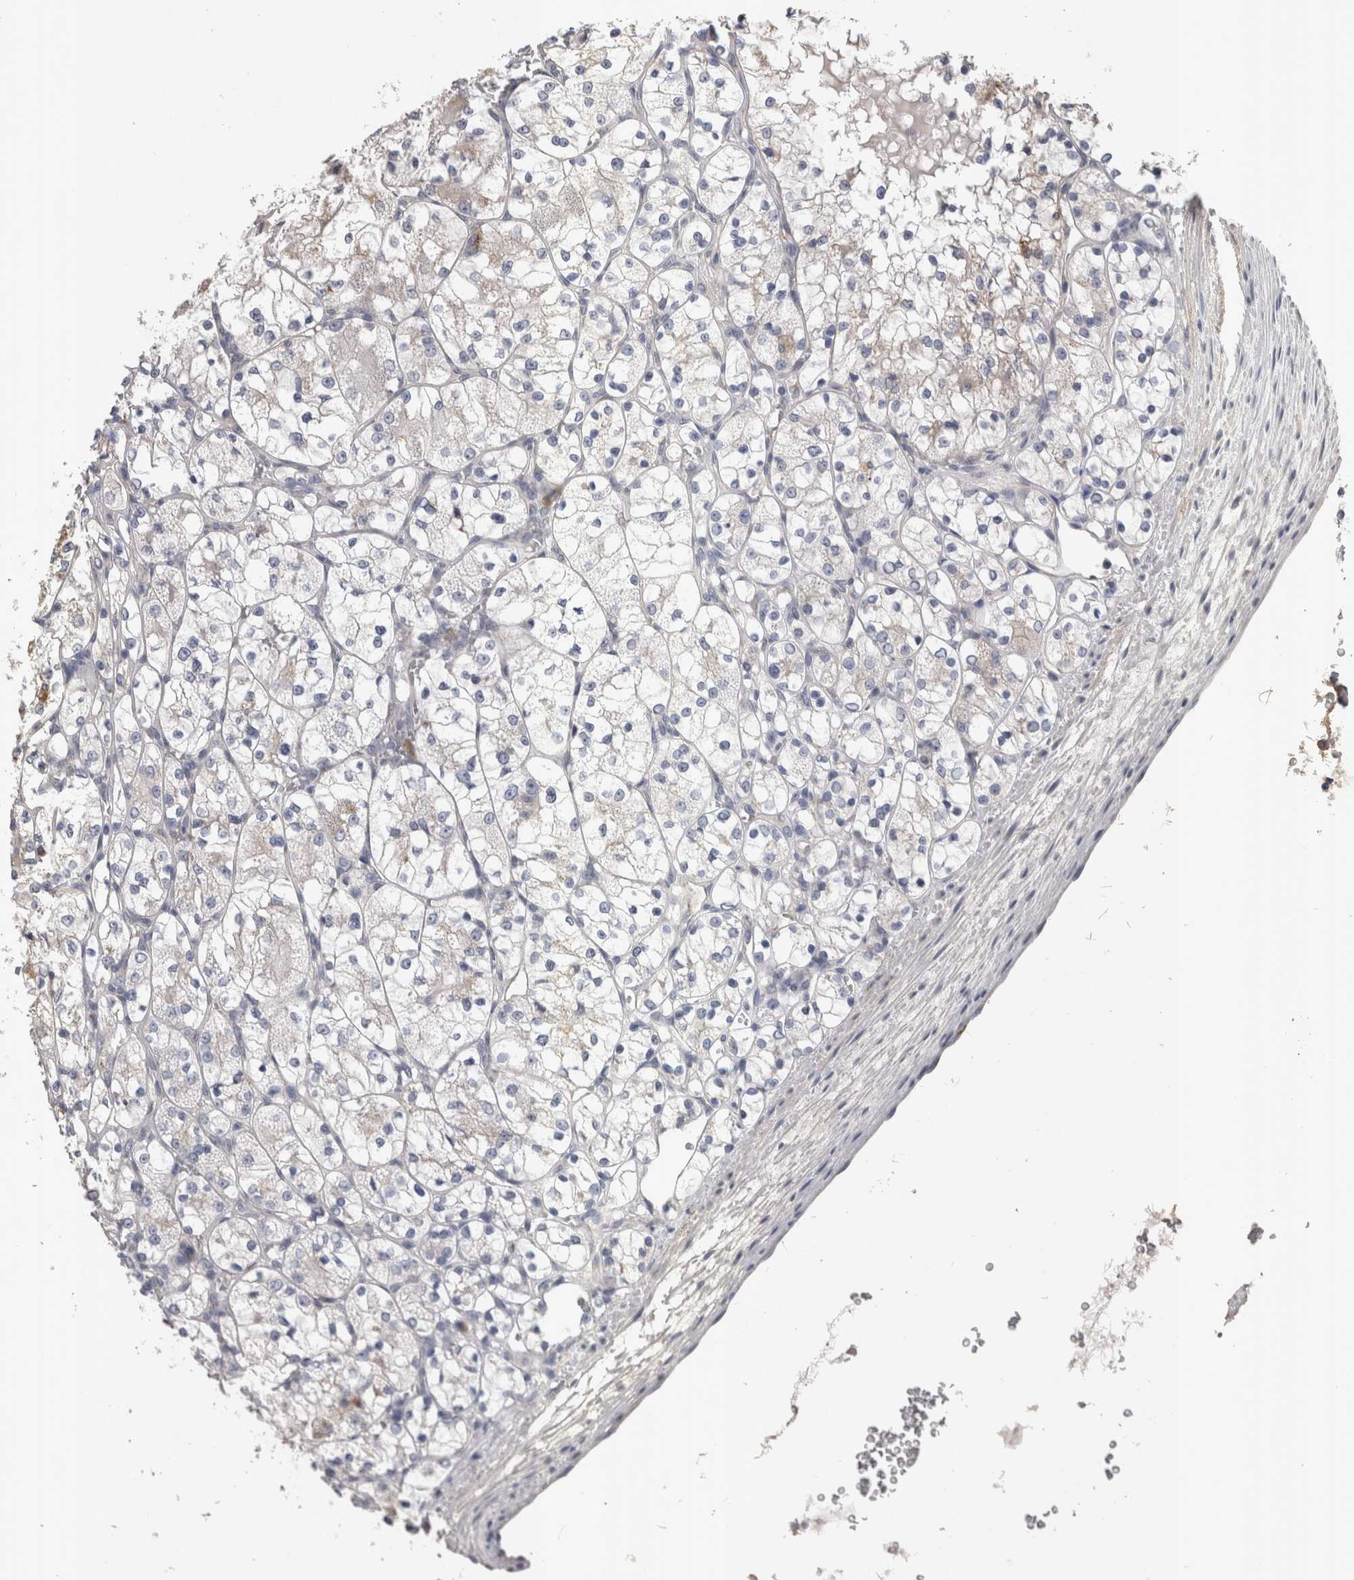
{"staining": {"intensity": "negative", "quantity": "none", "location": "none"}, "tissue": "renal cancer", "cell_type": "Tumor cells", "image_type": "cancer", "snomed": [{"axis": "morphology", "description": "Adenocarcinoma, NOS"}, {"axis": "topography", "description": "Kidney"}], "caption": "DAB (3,3'-diaminobenzidine) immunohistochemical staining of renal cancer (adenocarcinoma) shows no significant staining in tumor cells.", "gene": "STC1", "patient": {"sex": "female", "age": 69}}